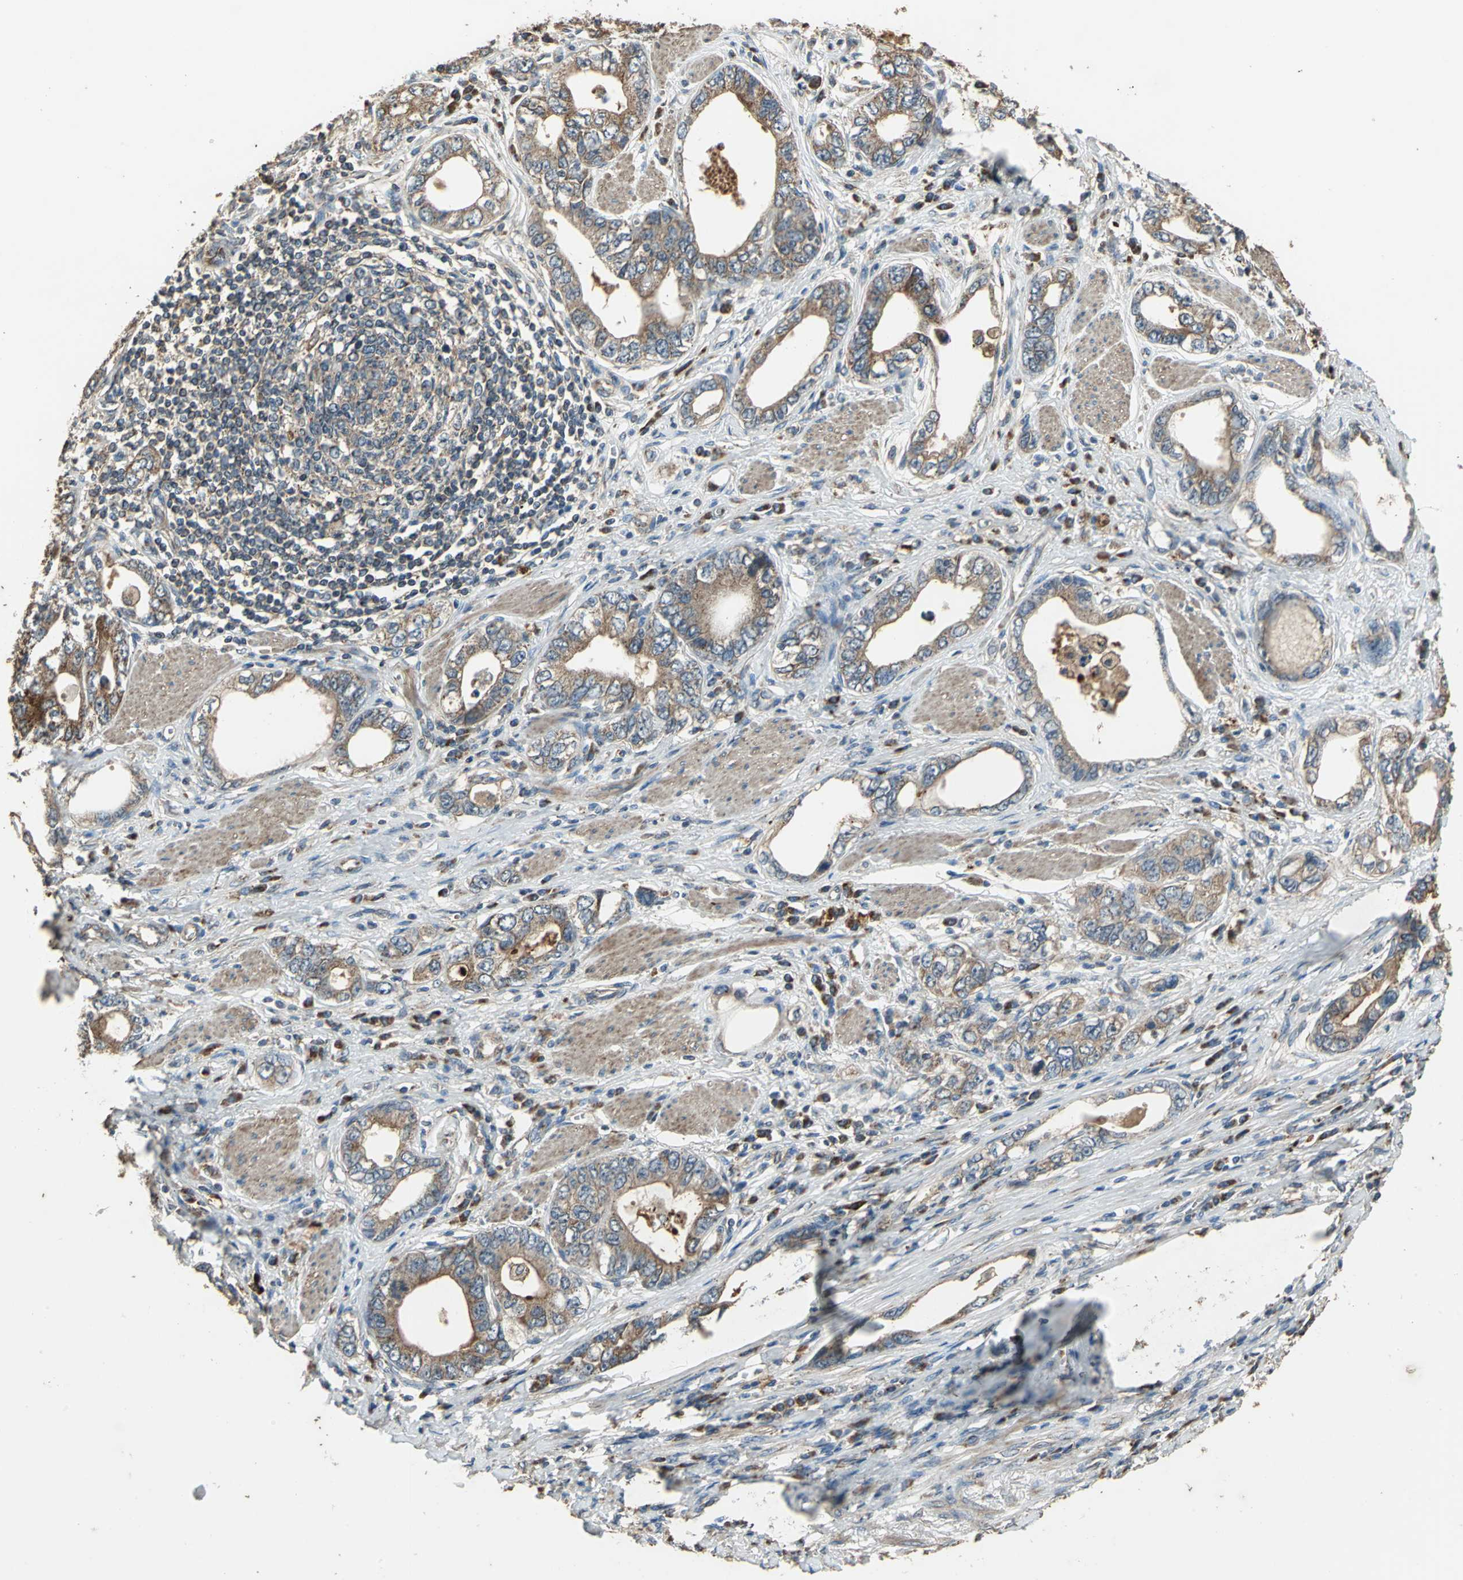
{"staining": {"intensity": "strong", "quantity": ">75%", "location": "cytoplasmic/membranous"}, "tissue": "stomach cancer", "cell_type": "Tumor cells", "image_type": "cancer", "snomed": [{"axis": "morphology", "description": "Adenocarcinoma, NOS"}, {"axis": "topography", "description": "Stomach, lower"}], "caption": "Strong cytoplasmic/membranous expression for a protein is identified in about >75% of tumor cells of stomach cancer using IHC.", "gene": "POLRMT", "patient": {"sex": "female", "age": 93}}